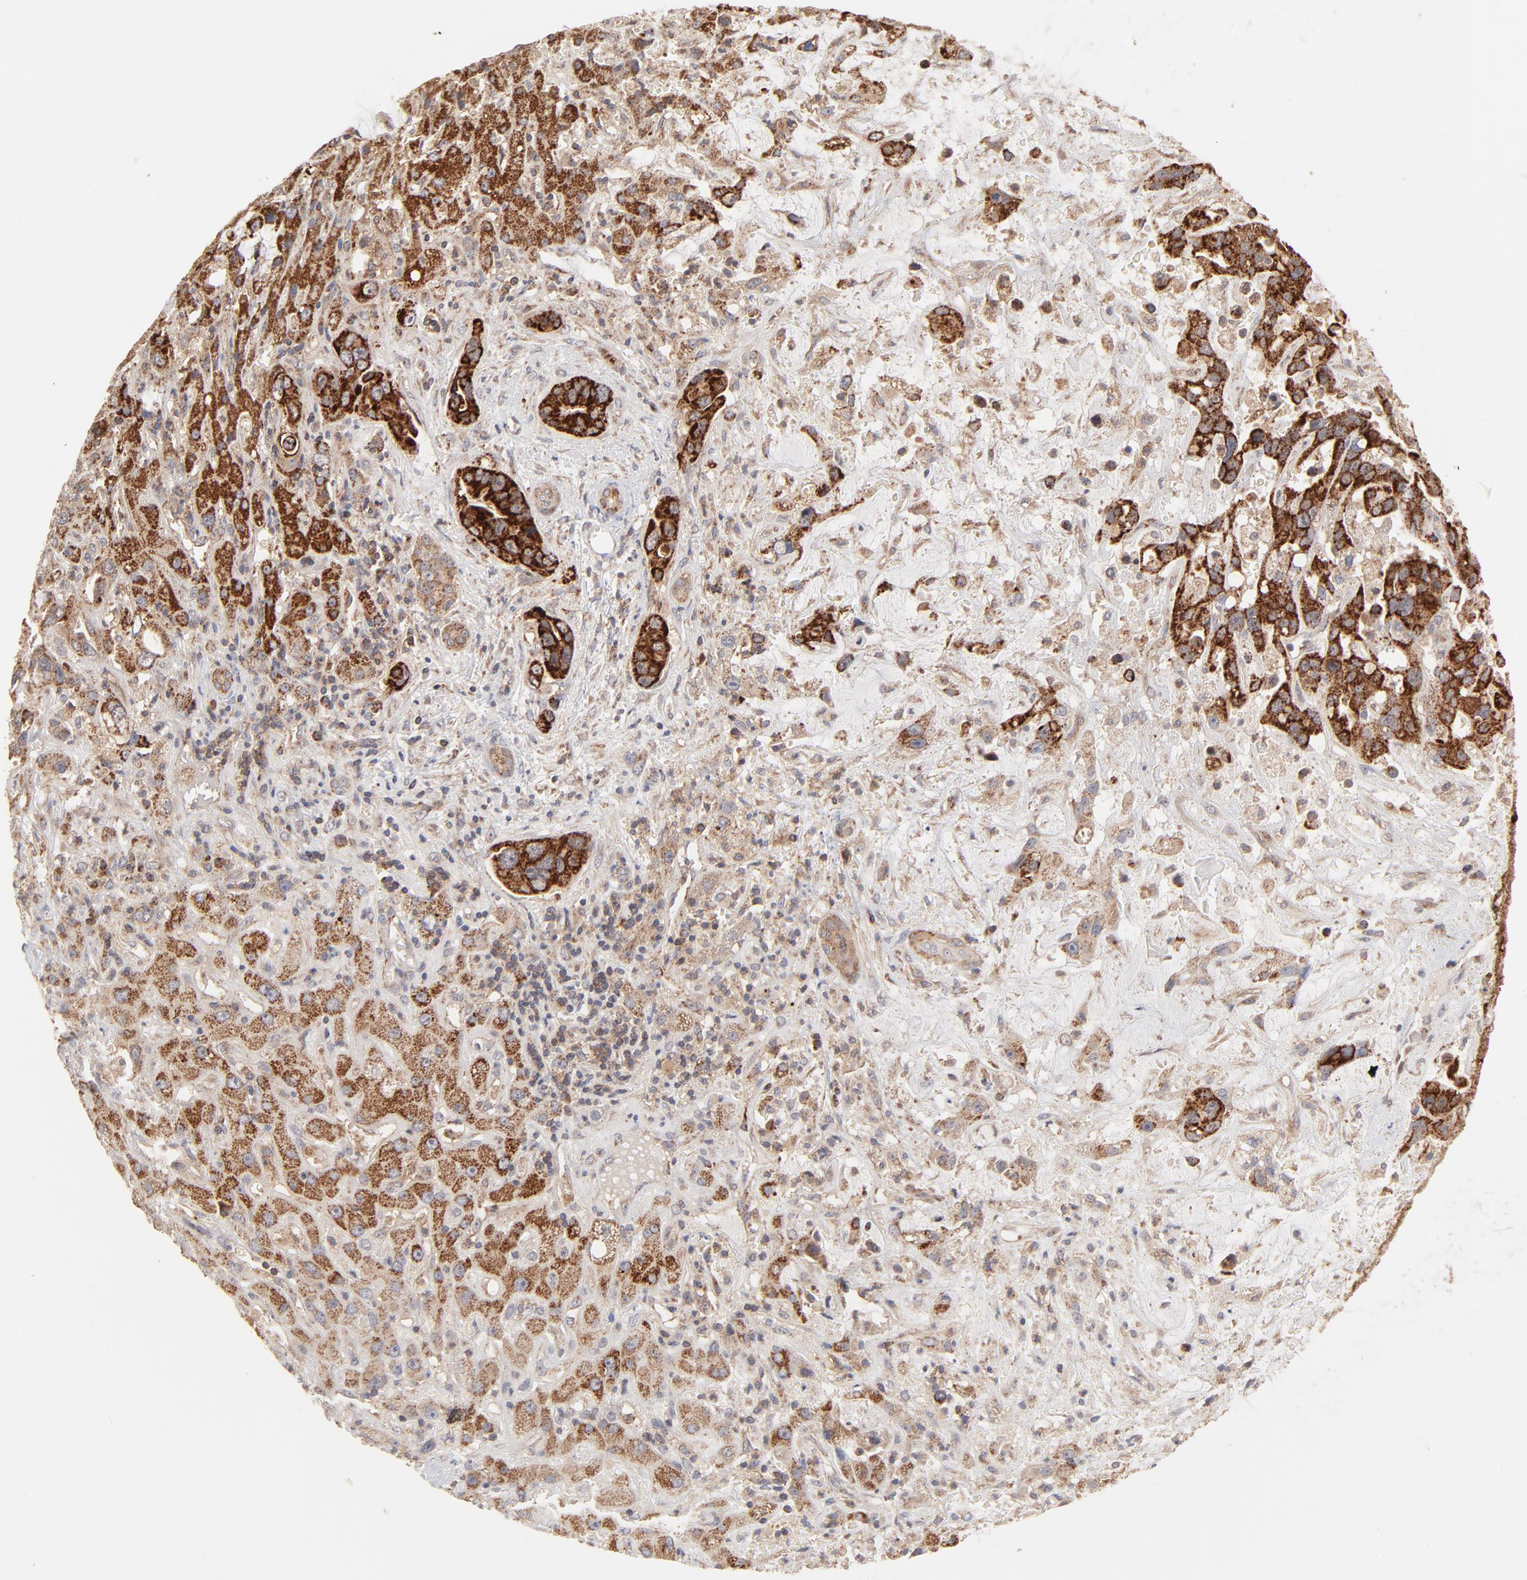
{"staining": {"intensity": "strong", "quantity": ">75%", "location": "cytoplasmic/membranous"}, "tissue": "liver cancer", "cell_type": "Tumor cells", "image_type": "cancer", "snomed": [{"axis": "morphology", "description": "Cholangiocarcinoma"}, {"axis": "topography", "description": "Liver"}], "caption": "Protein staining of liver cancer tissue reveals strong cytoplasmic/membranous expression in about >75% of tumor cells.", "gene": "CSPG4", "patient": {"sex": "female", "age": 65}}